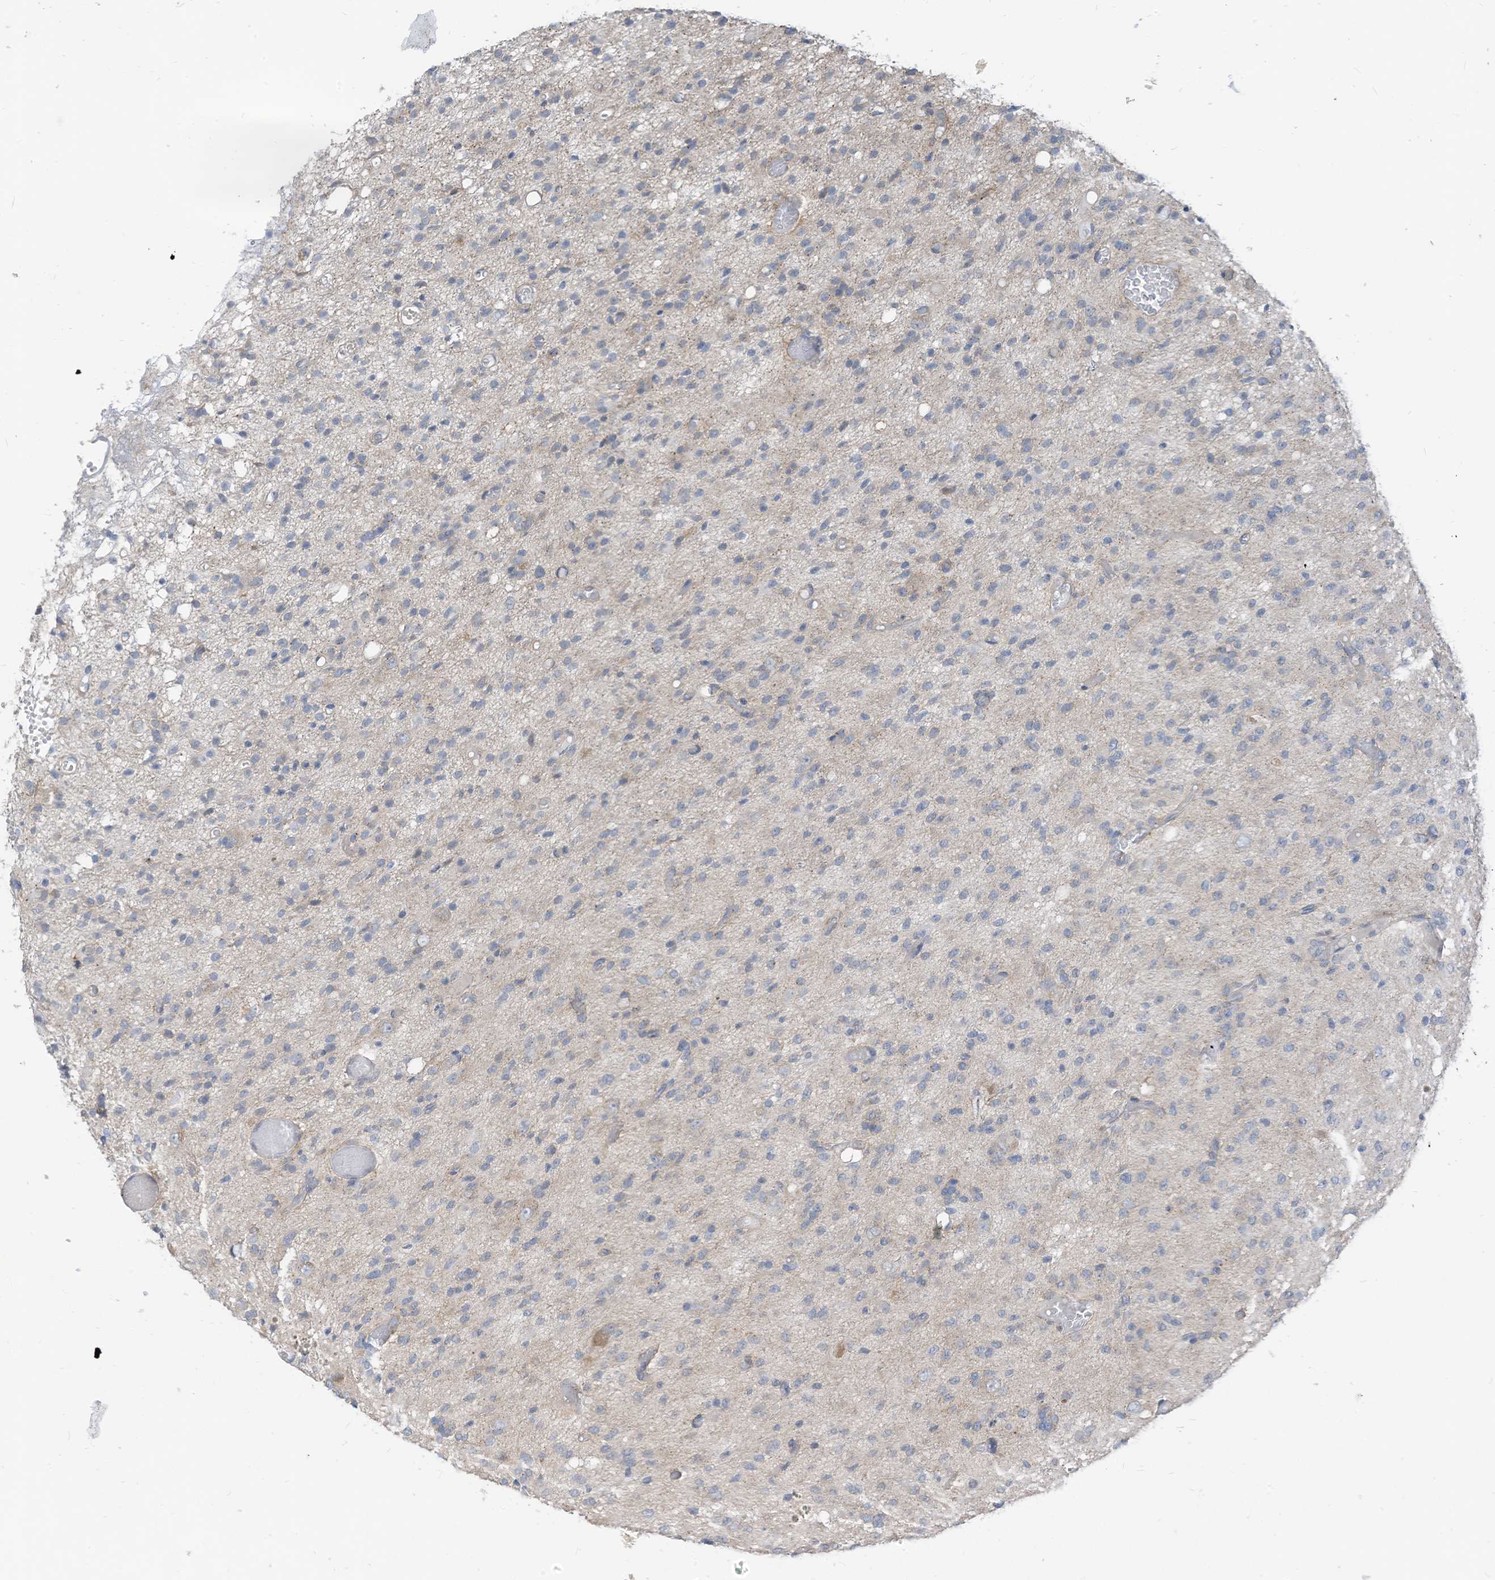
{"staining": {"intensity": "weak", "quantity": "<25%", "location": "cytoplasmic/membranous"}, "tissue": "glioma", "cell_type": "Tumor cells", "image_type": "cancer", "snomed": [{"axis": "morphology", "description": "Glioma, malignant, High grade"}, {"axis": "topography", "description": "Brain"}], "caption": "Immunohistochemistry (IHC) histopathology image of human malignant high-grade glioma stained for a protein (brown), which reveals no staining in tumor cells.", "gene": "LDAH", "patient": {"sex": "female", "age": 59}}